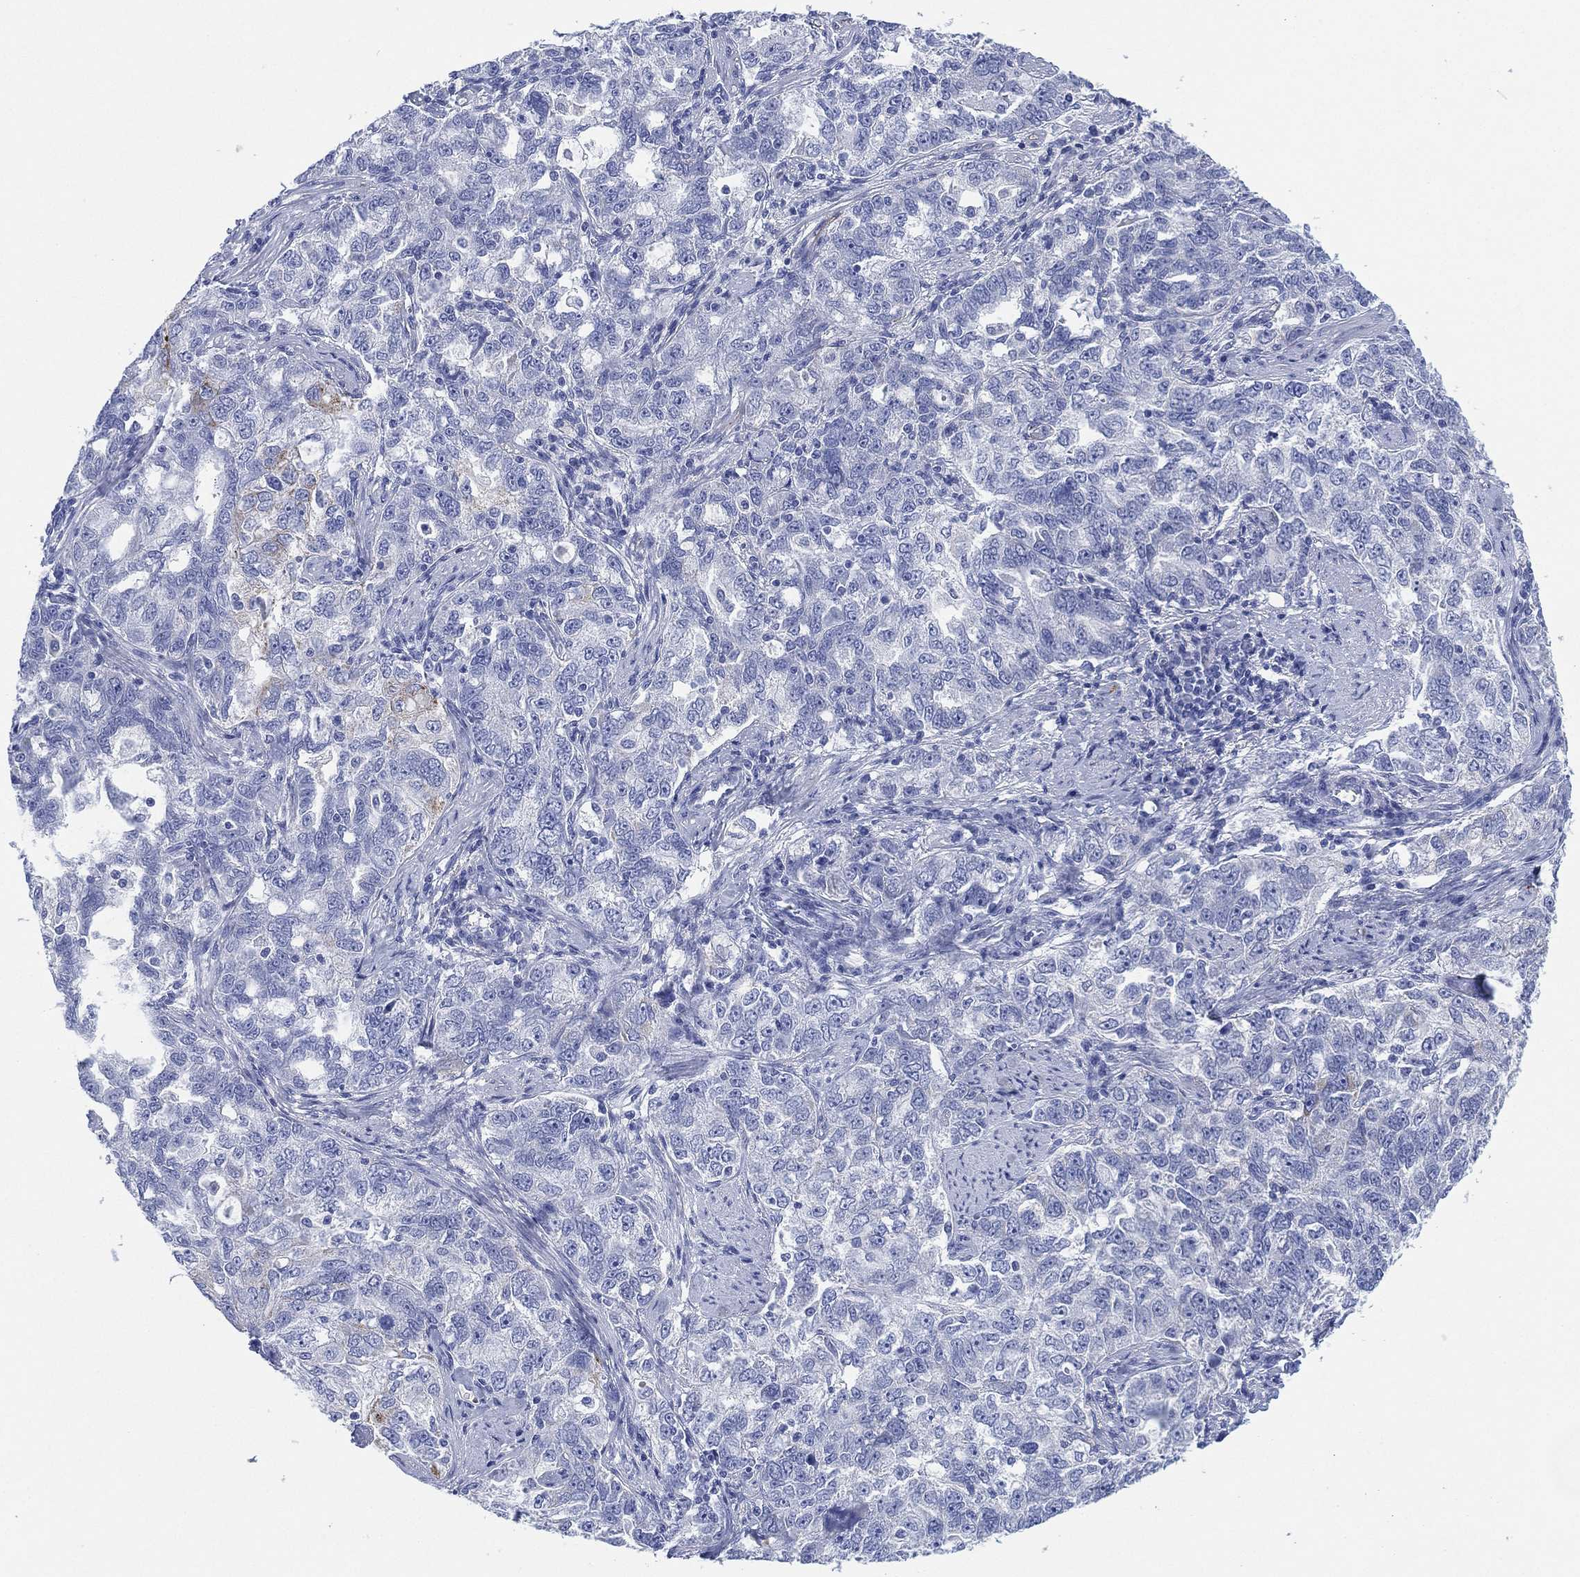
{"staining": {"intensity": "negative", "quantity": "none", "location": "none"}, "tissue": "ovarian cancer", "cell_type": "Tumor cells", "image_type": "cancer", "snomed": [{"axis": "morphology", "description": "Cystadenocarcinoma, serous, NOS"}, {"axis": "topography", "description": "Ovary"}], "caption": "Immunohistochemistry of ovarian serous cystadenocarcinoma exhibits no staining in tumor cells.", "gene": "SLC9C2", "patient": {"sex": "female", "age": 51}}